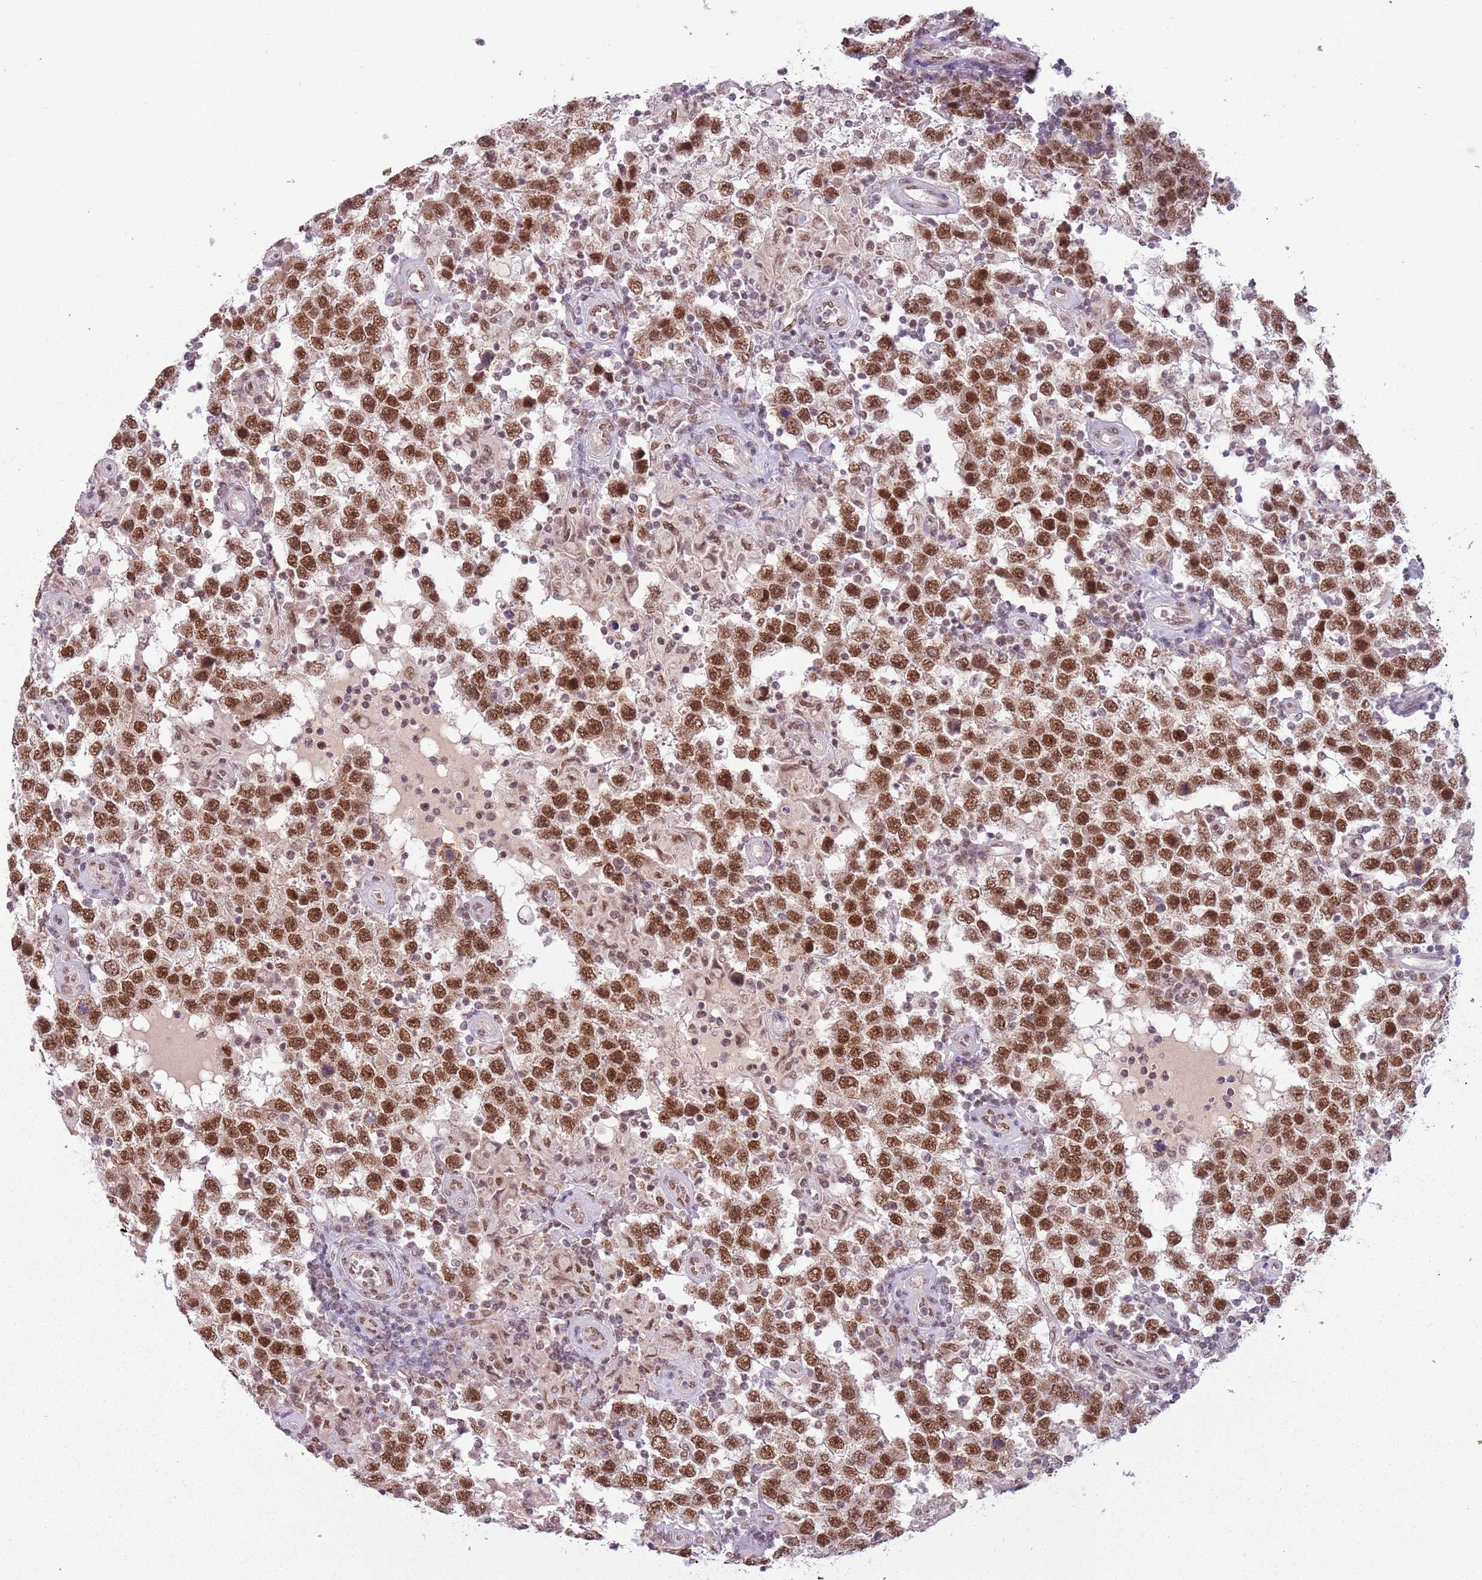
{"staining": {"intensity": "strong", "quantity": ">75%", "location": "nuclear"}, "tissue": "testis cancer", "cell_type": "Tumor cells", "image_type": "cancer", "snomed": [{"axis": "morphology", "description": "Normal tissue, NOS"}, {"axis": "morphology", "description": "Urothelial carcinoma, High grade"}, {"axis": "morphology", "description": "Seminoma, NOS"}, {"axis": "morphology", "description": "Carcinoma, Embryonal, NOS"}, {"axis": "topography", "description": "Urinary bladder"}, {"axis": "topography", "description": "Testis"}], "caption": "Approximately >75% of tumor cells in testis cancer (high-grade urothelial carcinoma) demonstrate strong nuclear protein staining as visualized by brown immunohistochemical staining.", "gene": "FAM120AOS", "patient": {"sex": "male", "age": 41}}